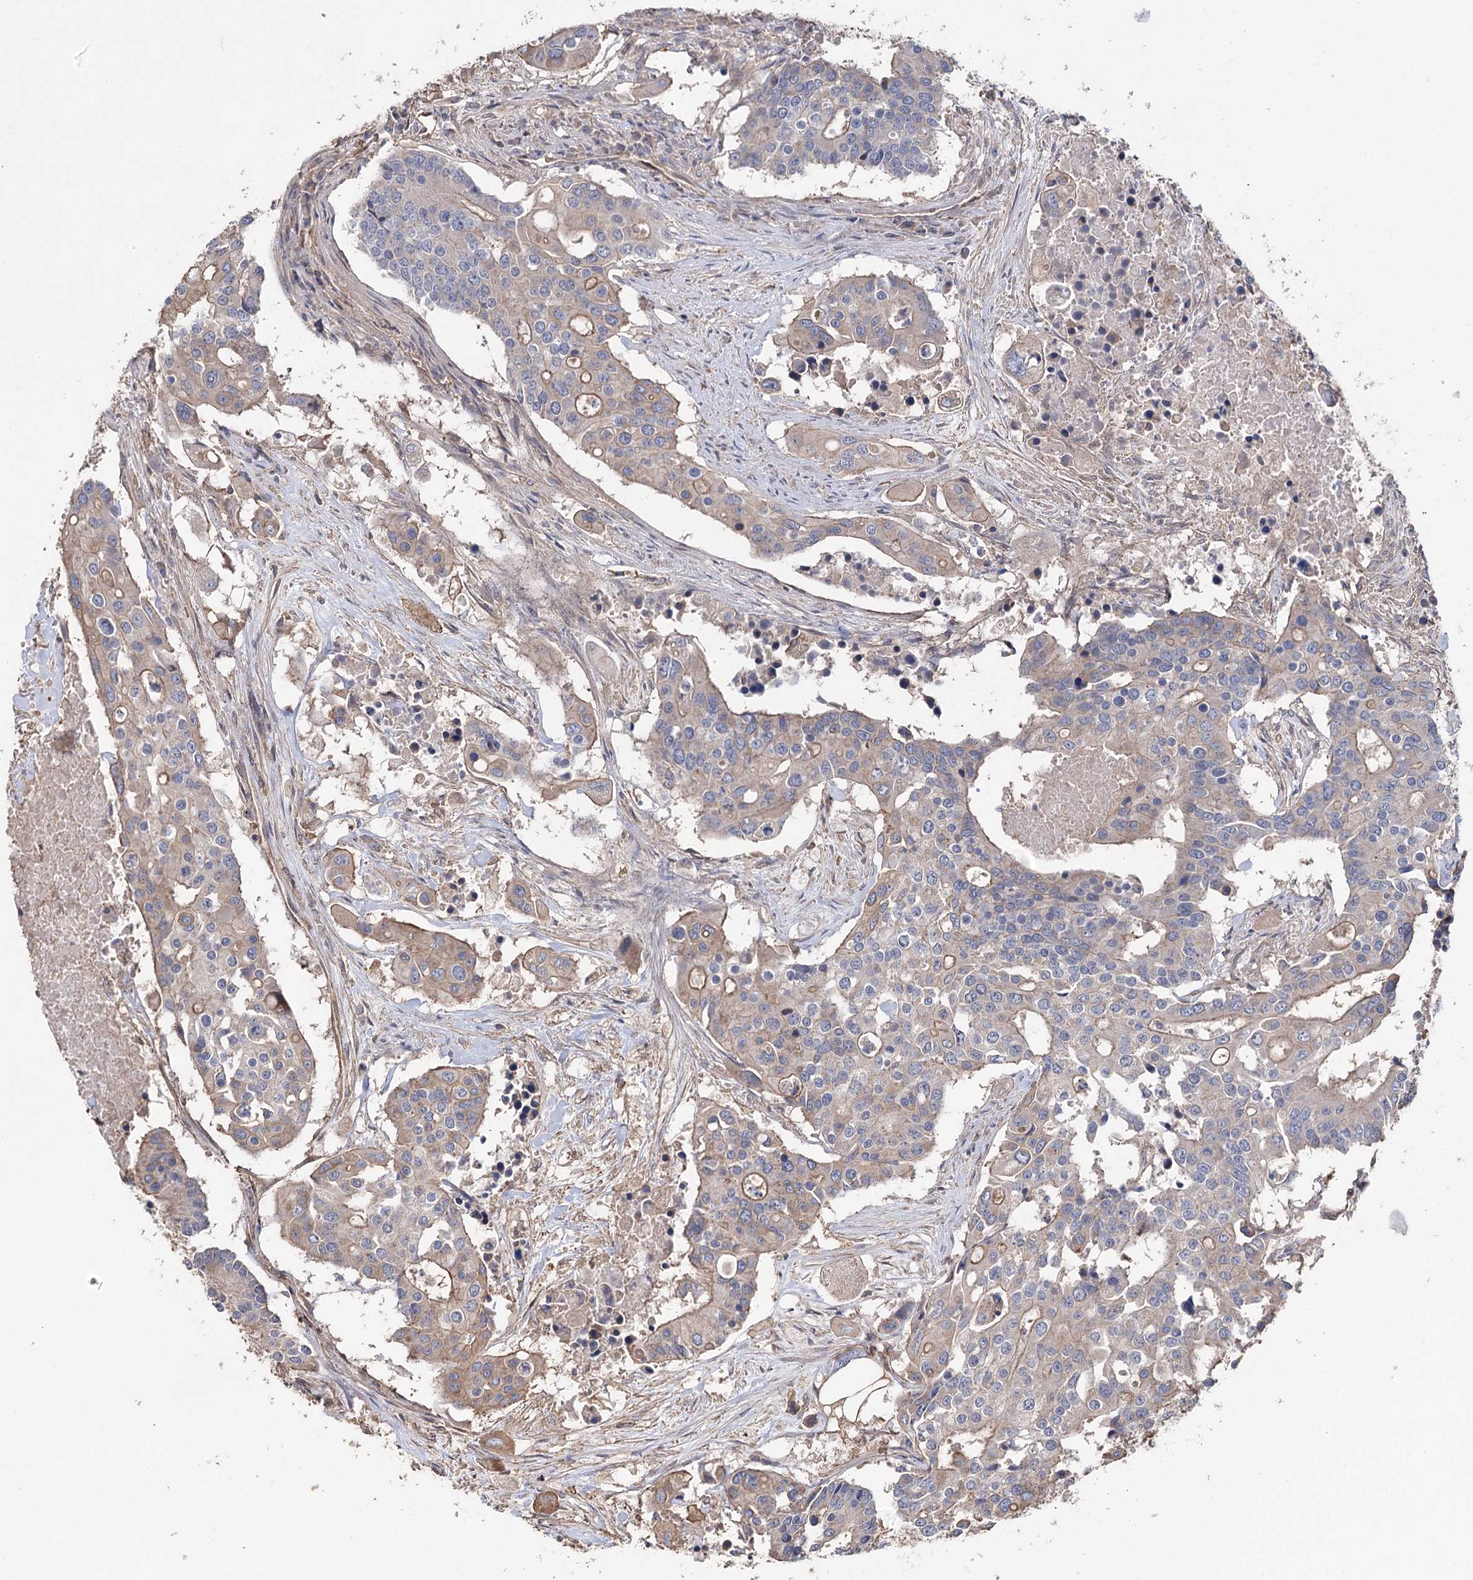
{"staining": {"intensity": "weak", "quantity": "25%-75%", "location": "cytoplasmic/membranous"}, "tissue": "colorectal cancer", "cell_type": "Tumor cells", "image_type": "cancer", "snomed": [{"axis": "morphology", "description": "Adenocarcinoma, NOS"}, {"axis": "topography", "description": "Colon"}], "caption": "Colorectal cancer (adenocarcinoma) stained with IHC demonstrates weak cytoplasmic/membranous expression in about 25%-75% of tumor cells. (Stains: DAB (3,3'-diaminobenzidine) in brown, nuclei in blue, Microscopy: brightfield microscopy at high magnification).", "gene": "FAM13B", "patient": {"sex": "male", "age": 77}}